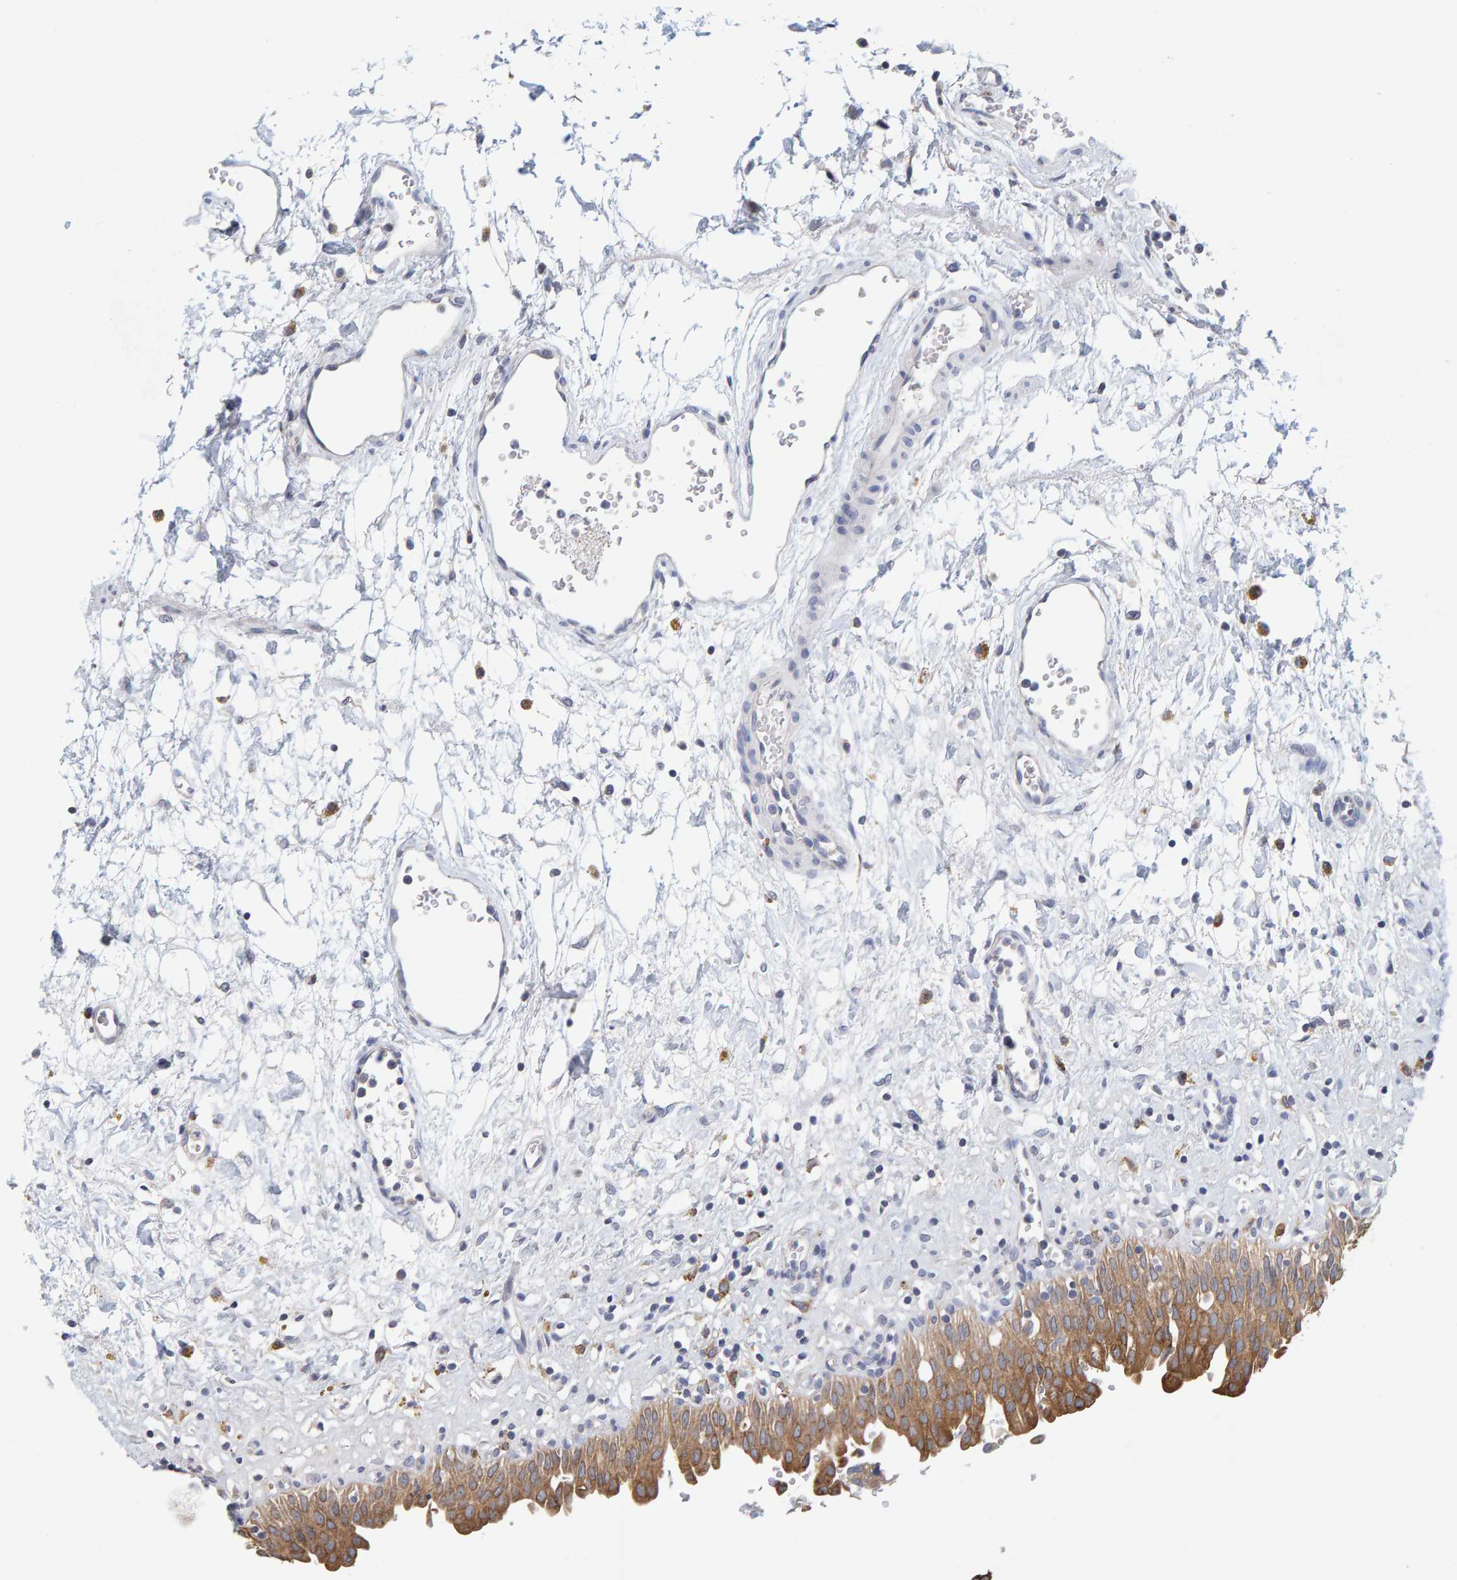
{"staining": {"intensity": "moderate", "quantity": ">75%", "location": "cytoplasmic/membranous"}, "tissue": "urinary bladder", "cell_type": "Urothelial cells", "image_type": "normal", "snomed": [{"axis": "morphology", "description": "Urothelial carcinoma, High grade"}, {"axis": "topography", "description": "Urinary bladder"}], "caption": "Protein analysis of unremarkable urinary bladder shows moderate cytoplasmic/membranous positivity in approximately >75% of urothelial cells.", "gene": "SGPL1", "patient": {"sex": "male", "age": 46}}